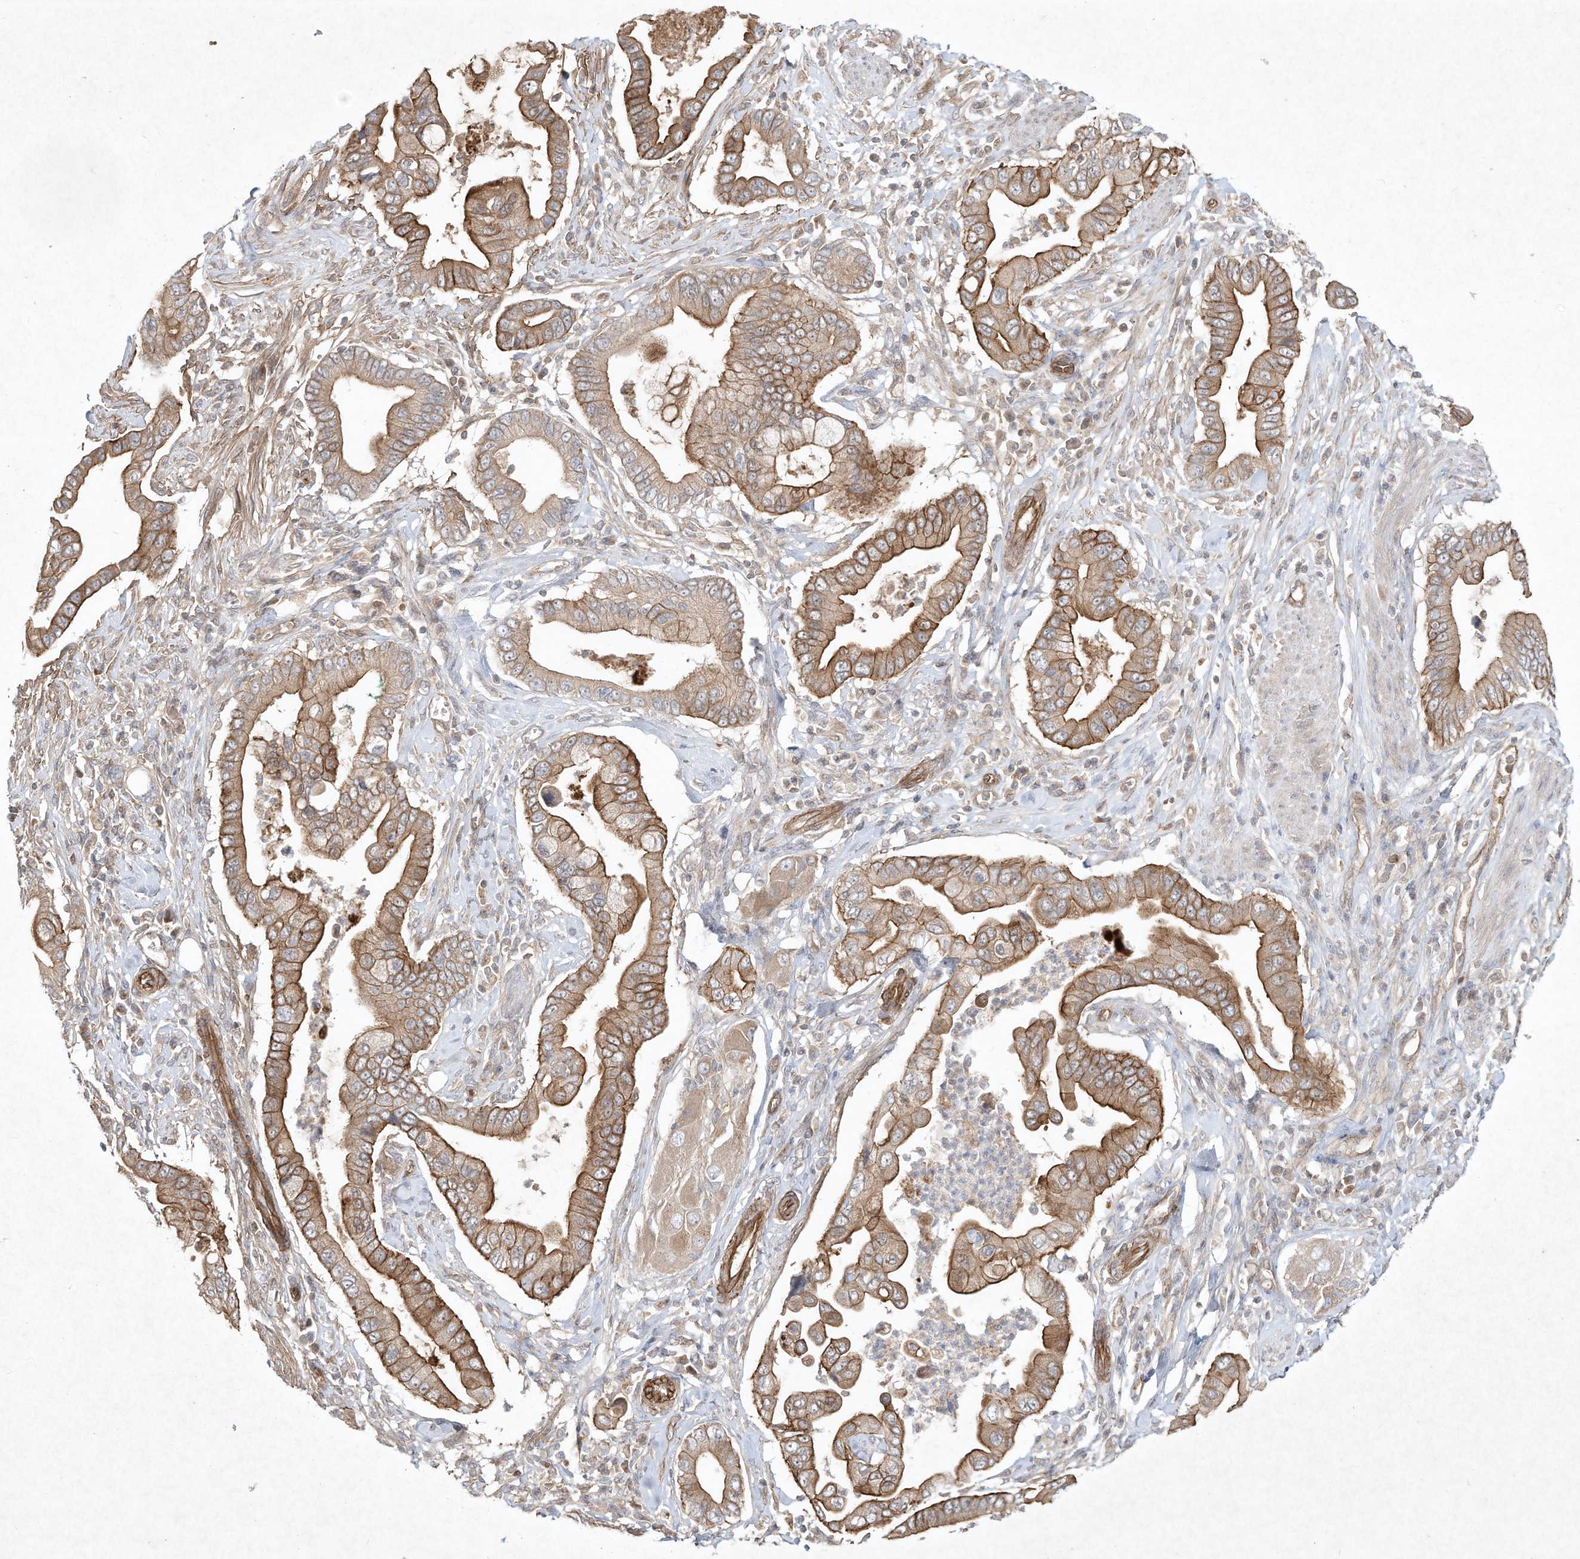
{"staining": {"intensity": "moderate", "quantity": ">75%", "location": "cytoplasmic/membranous"}, "tissue": "pancreatic cancer", "cell_type": "Tumor cells", "image_type": "cancer", "snomed": [{"axis": "morphology", "description": "Adenocarcinoma, NOS"}, {"axis": "topography", "description": "Pancreas"}], "caption": "High-power microscopy captured an immunohistochemistry micrograph of pancreatic adenocarcinoma, revealing moderate cytoplasmic/membranous expression in approximately >75% of tumor cells.", "gene": "HTR5A", "patient": {"sex": "male", "age": 78}}